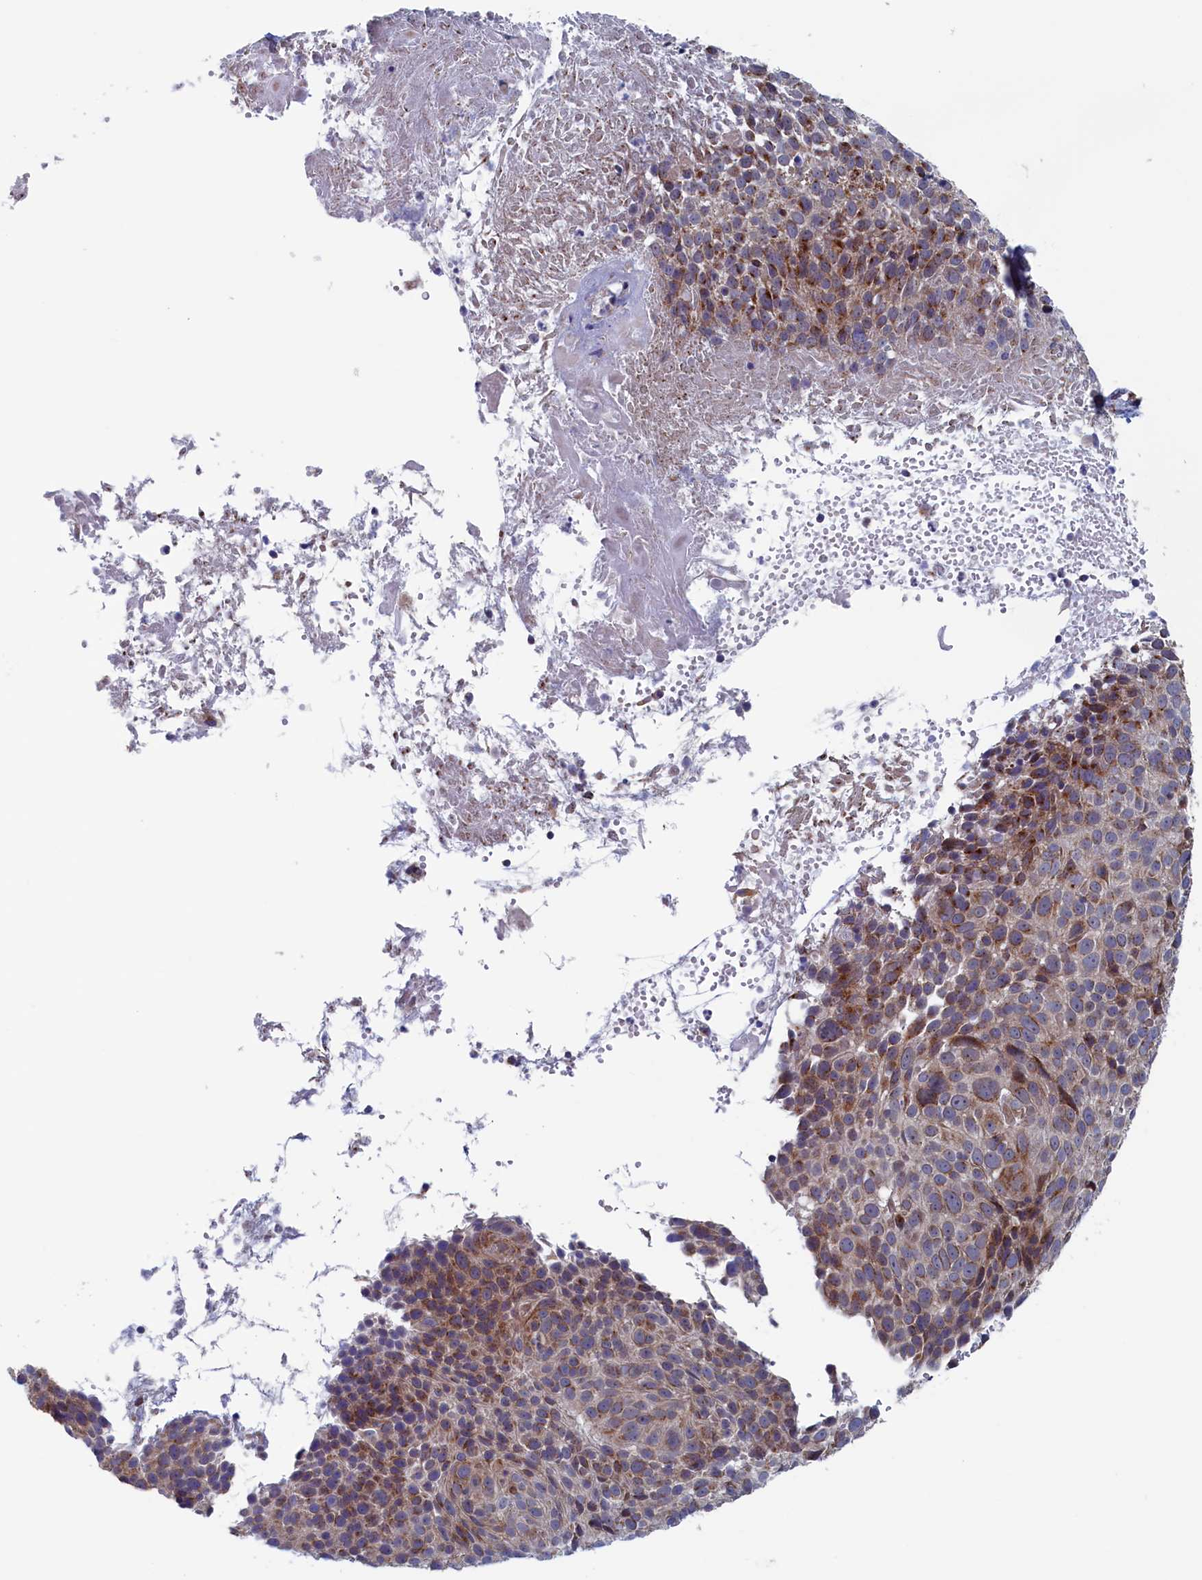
{"staining": {"intensity": "moderate", "quantity": "<25%", "location": "cytoplasmic/membranous"}, "tissue": "cervical cancer", "cell_type": "Tumor cells", "image_type": "cancer", "snomed": [{"axis": "morphology", "description": "Squamous cell carcinoma, NOS"}, {"axis": "topography", "description": "Cervix"}], "caption": "An IHC histopathology image of neoplastic tissue is shown. Protein staining in brown shows moderate cytoplasmic/membranous positivity in squamous cell carcinoma (cervical) within tumor cells. (IHC, brightfield microscopy, high magnification).", "gene": "MTFMT", "patient": {"sex": "female", "age": 74}}